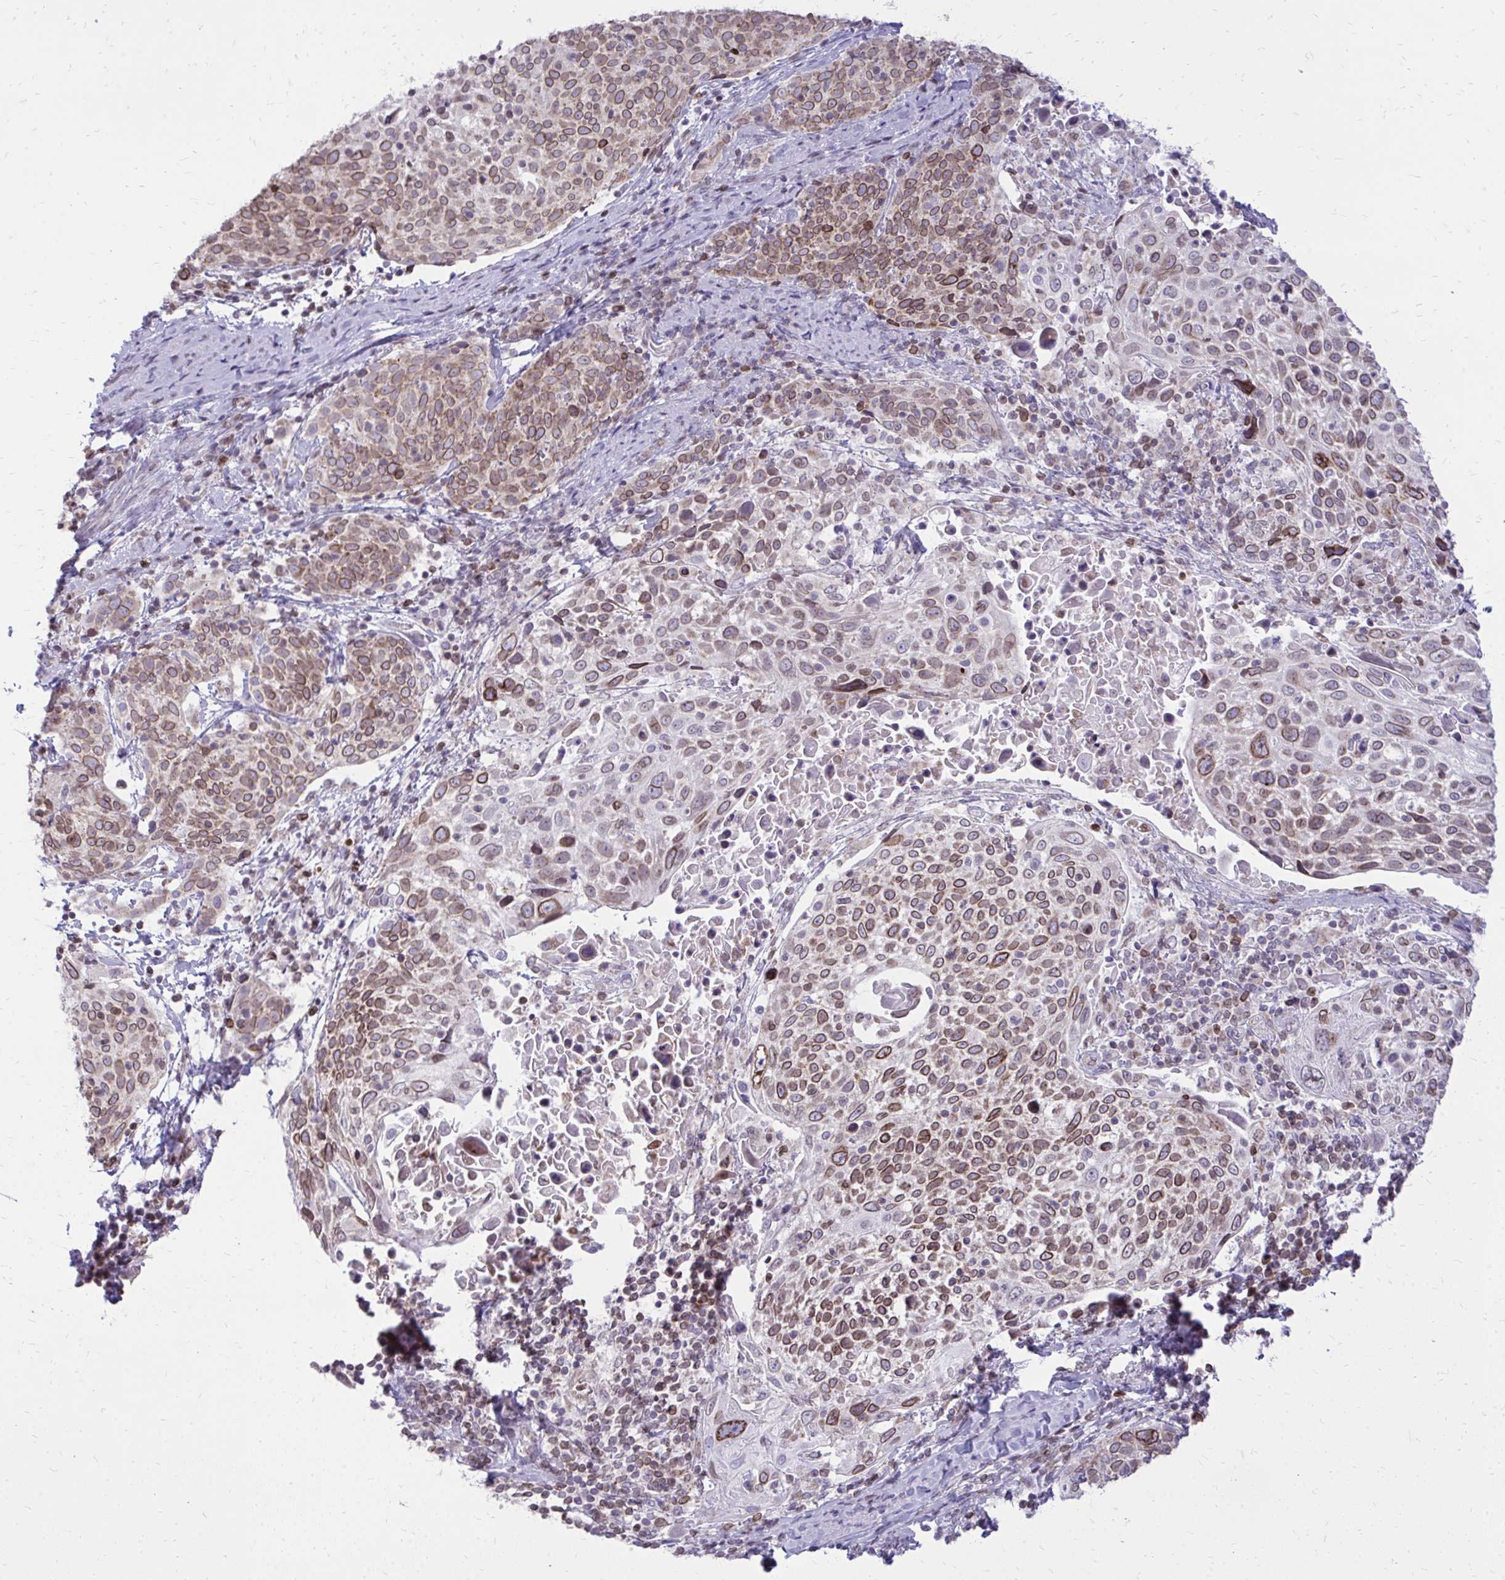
{"staining": {"intensity": "moderate", "quantity": ">75%", "location": "cytoplasmic/membranous,nuclear"}, "tissue": "cervical cancer", "cell_type": "Tumor cells", "image_type": "cancer", "snomed": [{"axis": "morphology", "description": "Squamous cell carcinoma, NOS"}, {"axis": "topography", "description": "Cervix"}], "caption": "Immunohistochemistry (IHC) photomicrograph of neoplastic tissue: human cervical cancer stained using immunohistochemistry (IHC) displays medium levels of moderate protein expression localized specifically in the cytoplasmic/membranous and nuclear of tumor cells, appearing as a cytoplasmic/membranous and nuclear brown color.", "gene": "RPS6KA2", "patient": {"sex": "female", "age": 61}}